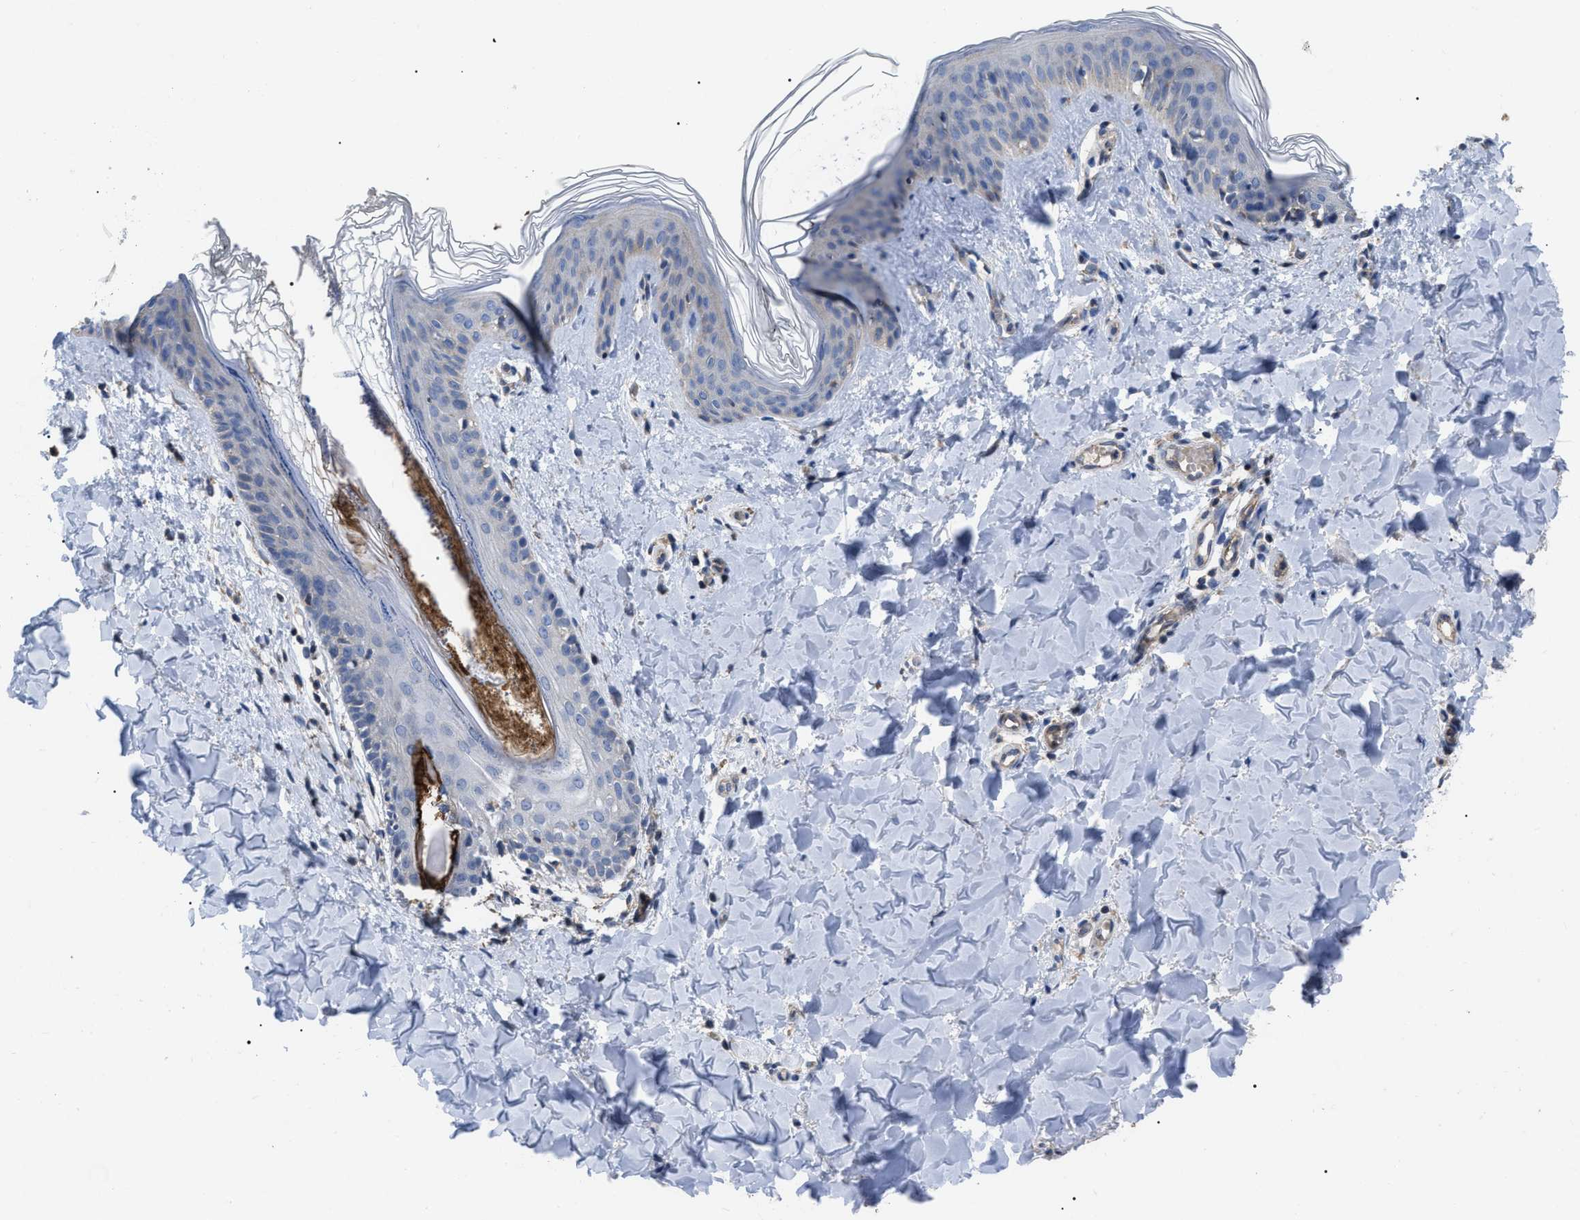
{"staining": {"intensity": "weak", "quantity": ">75%", "location": "cytoplasmic/membranous"}, "tissue": "skin", "cell_type": "Fibroblasts", "image_type": "normal", "snomed": [{"axis": "morphology", "description": "Normal tissue, NOS"}, {"axis": "topography", "description": "Skin"}], "caption": "Immunohistochemistry of benign human skin demonstrates low levels of weak cytoplasmic/membranous positivity in about >75% of fibroblasts. (Stains: DAB (3,3'-diaminobenzidine) in brown, nuclei in blue, Microscopy: brightfield microscopy at high magnification).", "gene": "FAM171A2", "patient": {"sex": "female", "age": 17}}